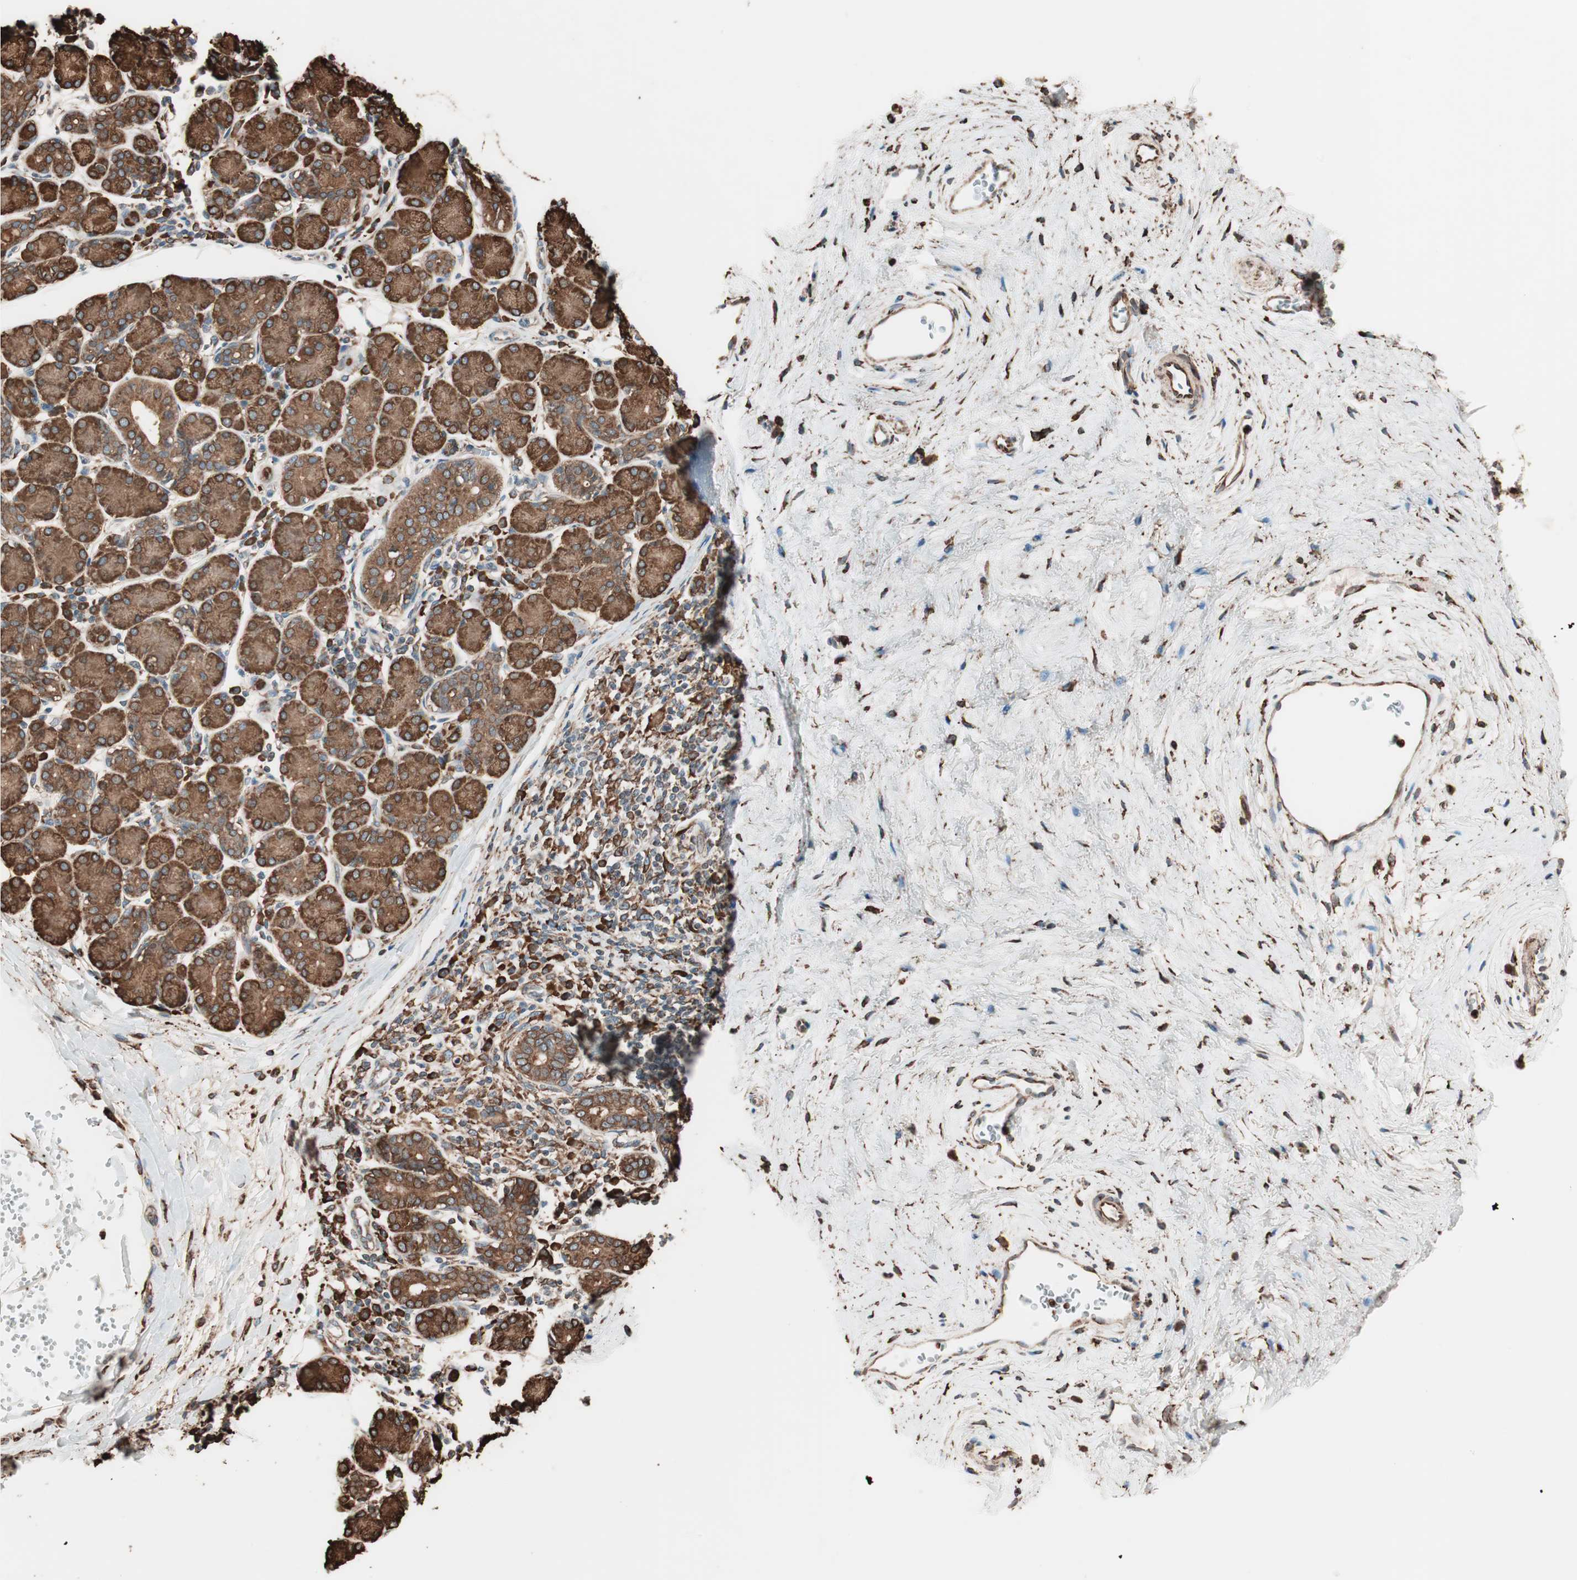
{"staining": {"intensity": "strong", "quantity": ">75%", "location": "cytoplasmic/membranous"}, "tissue": "salivary gland", "cell_type": "Glandular cells", "image_type": "normal", "snomed": [{"axis": "morphology", "description": "Normal tissue, NOS"}, {"axis": "morphology", "description": "Inflammation, NOS"}, {"axis": "topography", "description": "Lymph node"}, {"axis": "topography", "description": "Salivary gland"}], "caption": "Protein expression analysis of benign human salivary gland reveals strong cytoplasmic/membranous expression in about >75% of glandular cells.", "gene": "VEGFA", "patient": {"sex": "male", "age": 3}}